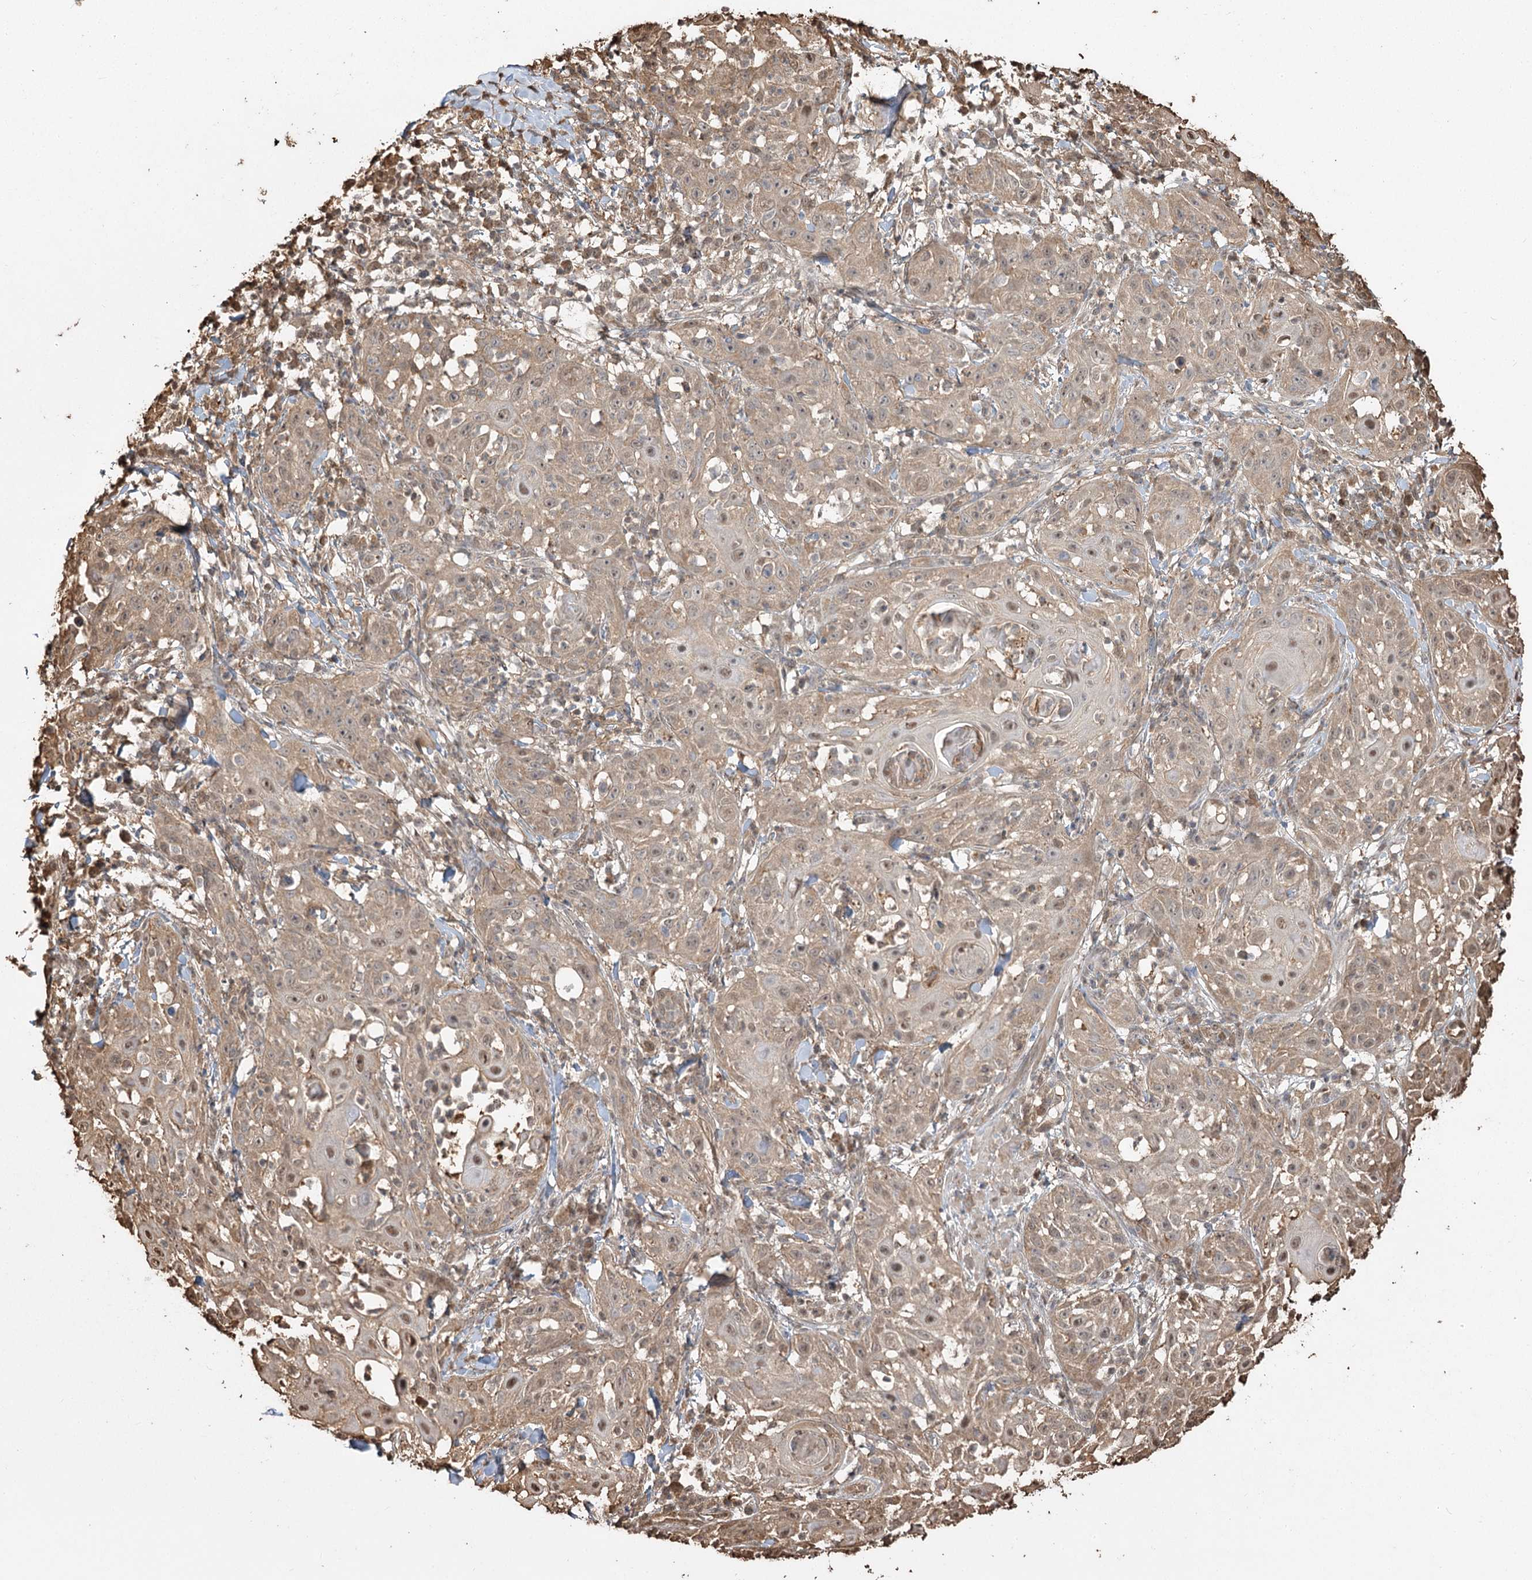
{"staining": {"intensity": "weak", "quantity": ">75%", "location": "cytoplasmic/membranous,nuclear"}, "tissue": "skin cancer", "cell_type": "Tumor cells", "image_type": "cancer", "snomed": [{"axis": "morphology", "description": "Squamous cell carcinoma, NOS"}, {"axis": "topography", "description": "Skin"}], "caption": "DAB immunohistochemical staining of human skin squamous cell carcinoma exhibits weak cytoplasmic/membranous and nuclear protein positivity in about >75% of tumor cells. (IHC, brightfield microscopy, high magnification).", "gene": "PLCH1", "patient": {"sex": "female", "age": 44}}